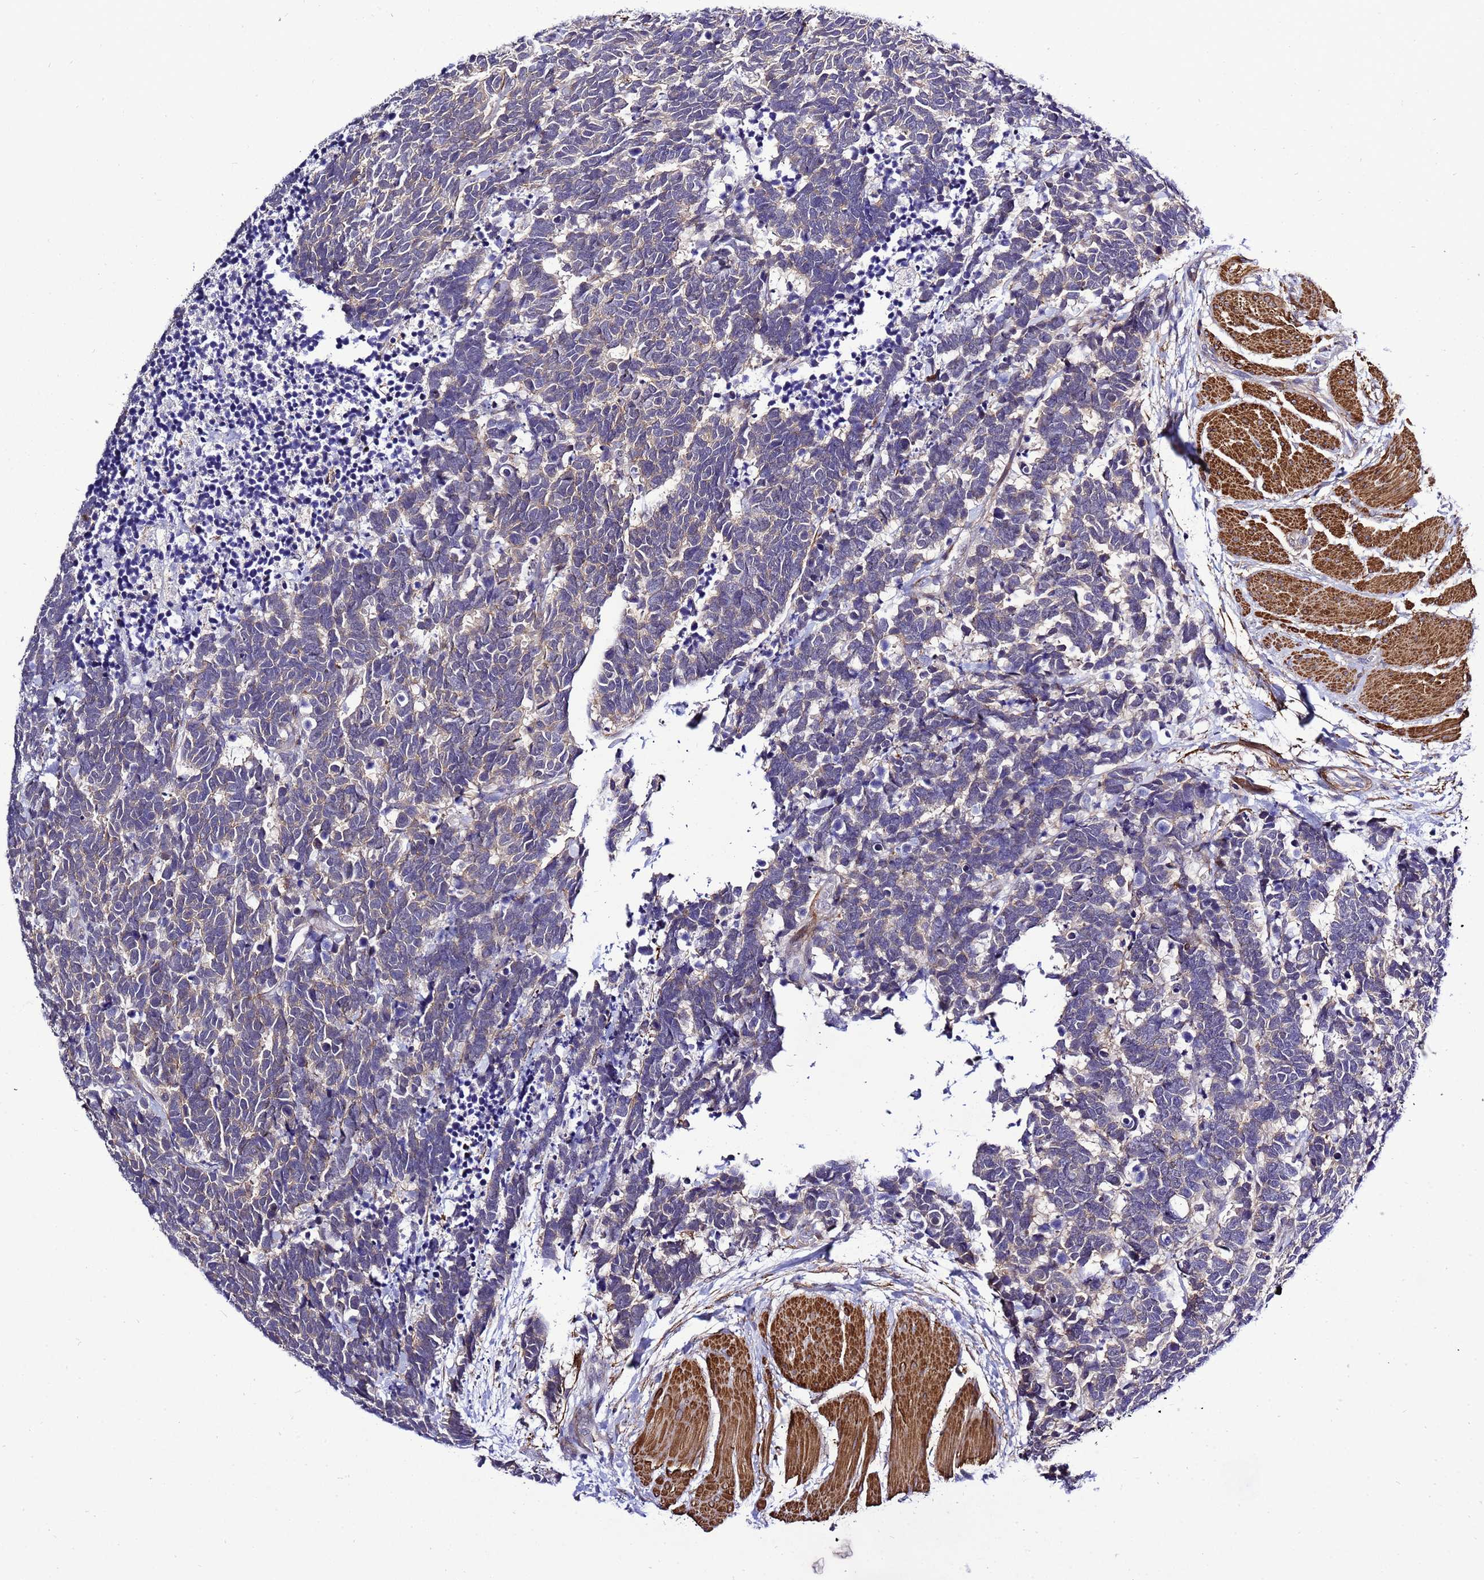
{"staining": {"intensity": "weak", "quantity": "<25%", "location": "cytoplasmic/membranous"}, "tissue": "carcinoid", "cell_type": "Tumor cells", "image_type": "cancer", "snomed": [{"axis": "morphology", "description": "Carcinoma, NOS"}, {"axis": "morphology", "description": "Carcinoid, malignant, NOS"}, {"axis": "topography", "description": "Urinary bladder"}], "caption": "DAB immunohistochemical staining of human carcinoid (malignant) exhibits no significant staining in tumor cells.", "gene": "GZF1", "patient": {"sex": "male", "age": 57}}